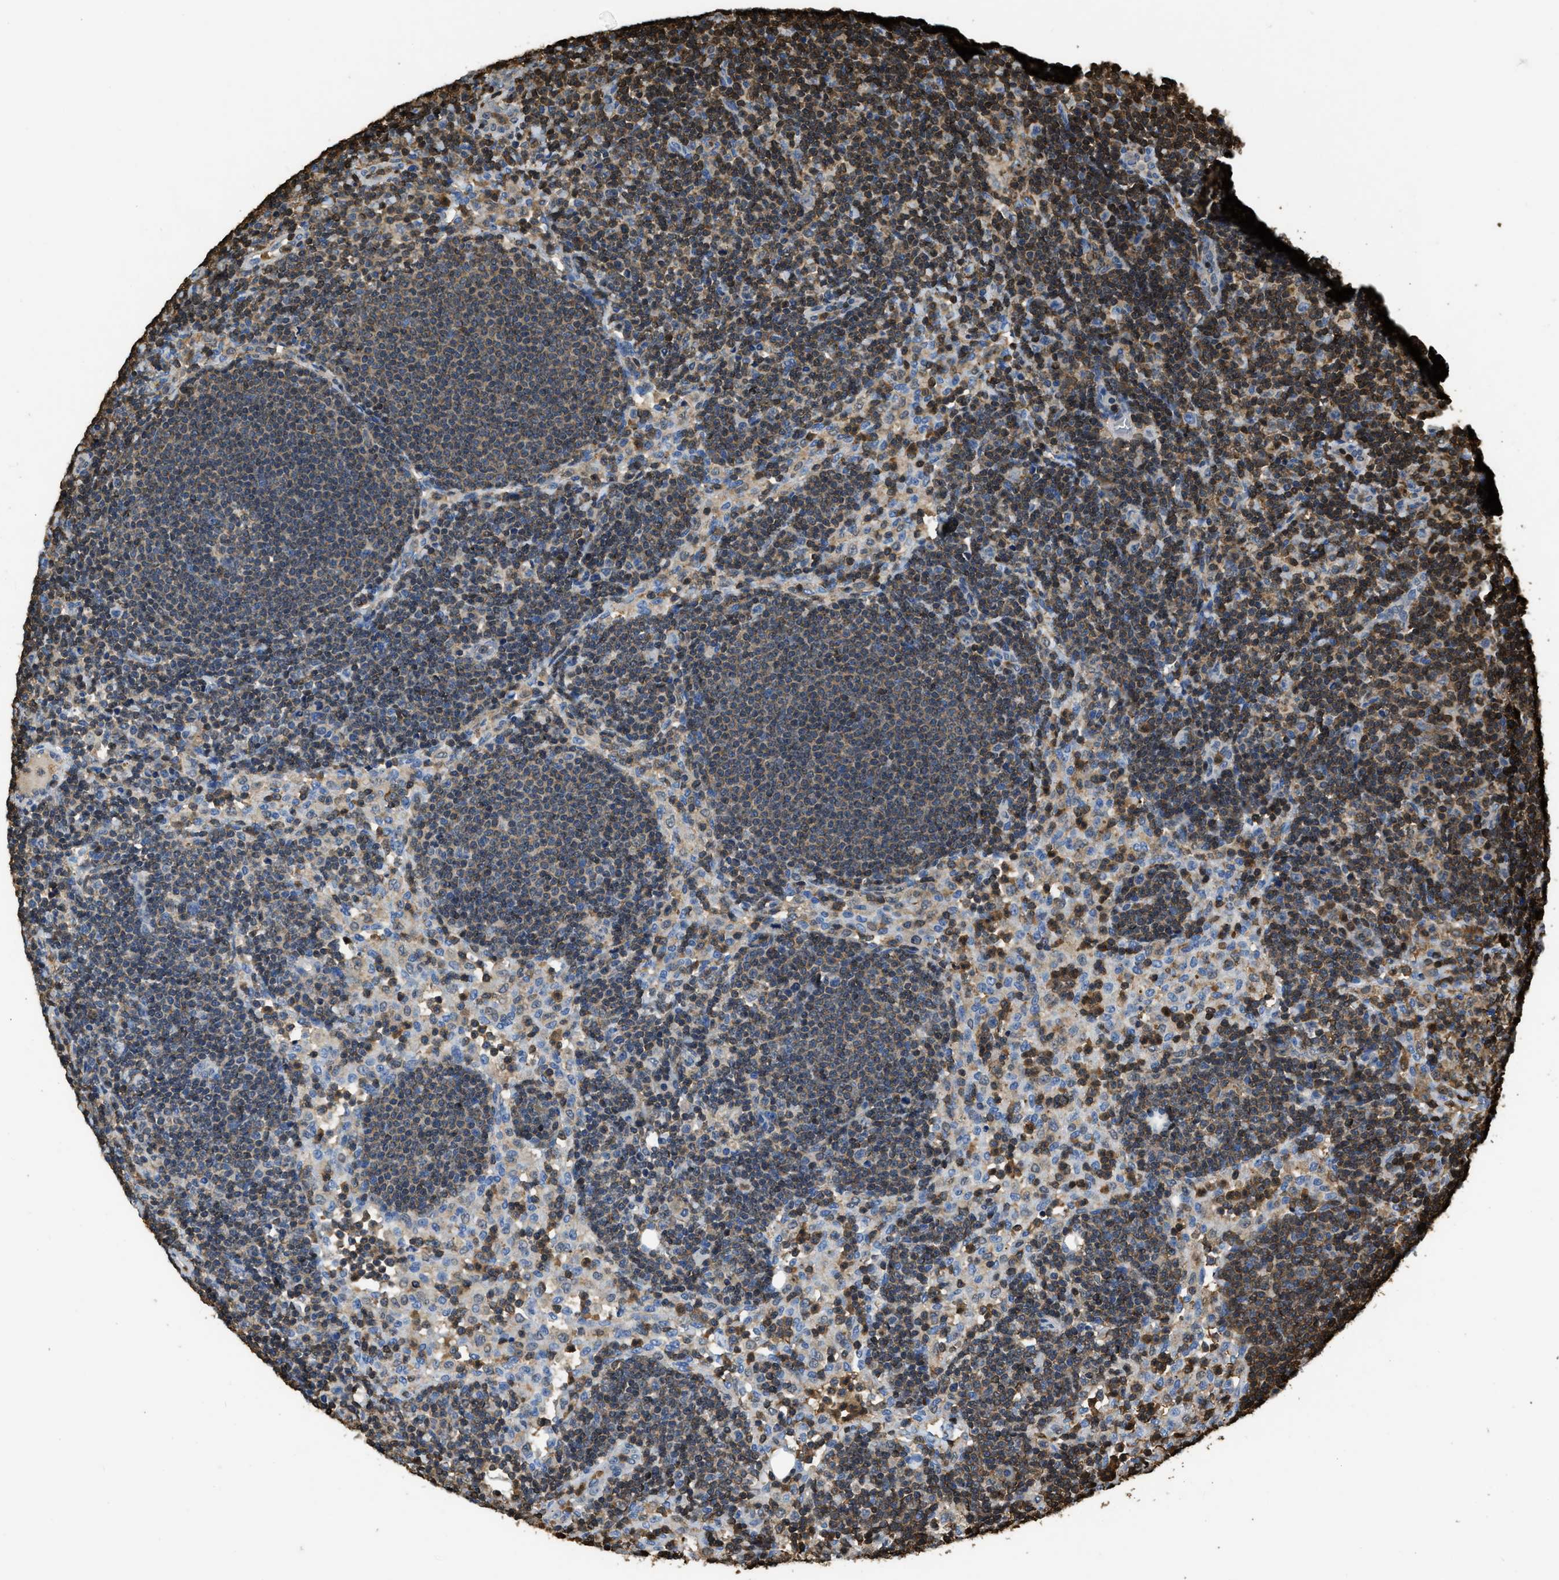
{"staining": {"intensity": "weak", "quantity": ">75%", "location": "cytoplasmic/membranous"}, "tissue": "lymph node", "cell_type": "Germinal center cells", "image_type": "normal", "snomed": [{"axis": "morphology", "description": "Normal tissue, NOS"}, {"axis": "morphology", "description": "Carcinoid, malignant, NOS"}, {"axis": "topography", "description": "Lymph node"}], "caption": "This image reveals normal lymph node stained with IHC to label a protein in brown. The cytoplasmic/membranous of germinal center cells show weak positivity for the protein. Nuclei are counter-stained blue.", "gene": "ARHGDIB", "patient": {"sex": "male", "age": 47}}